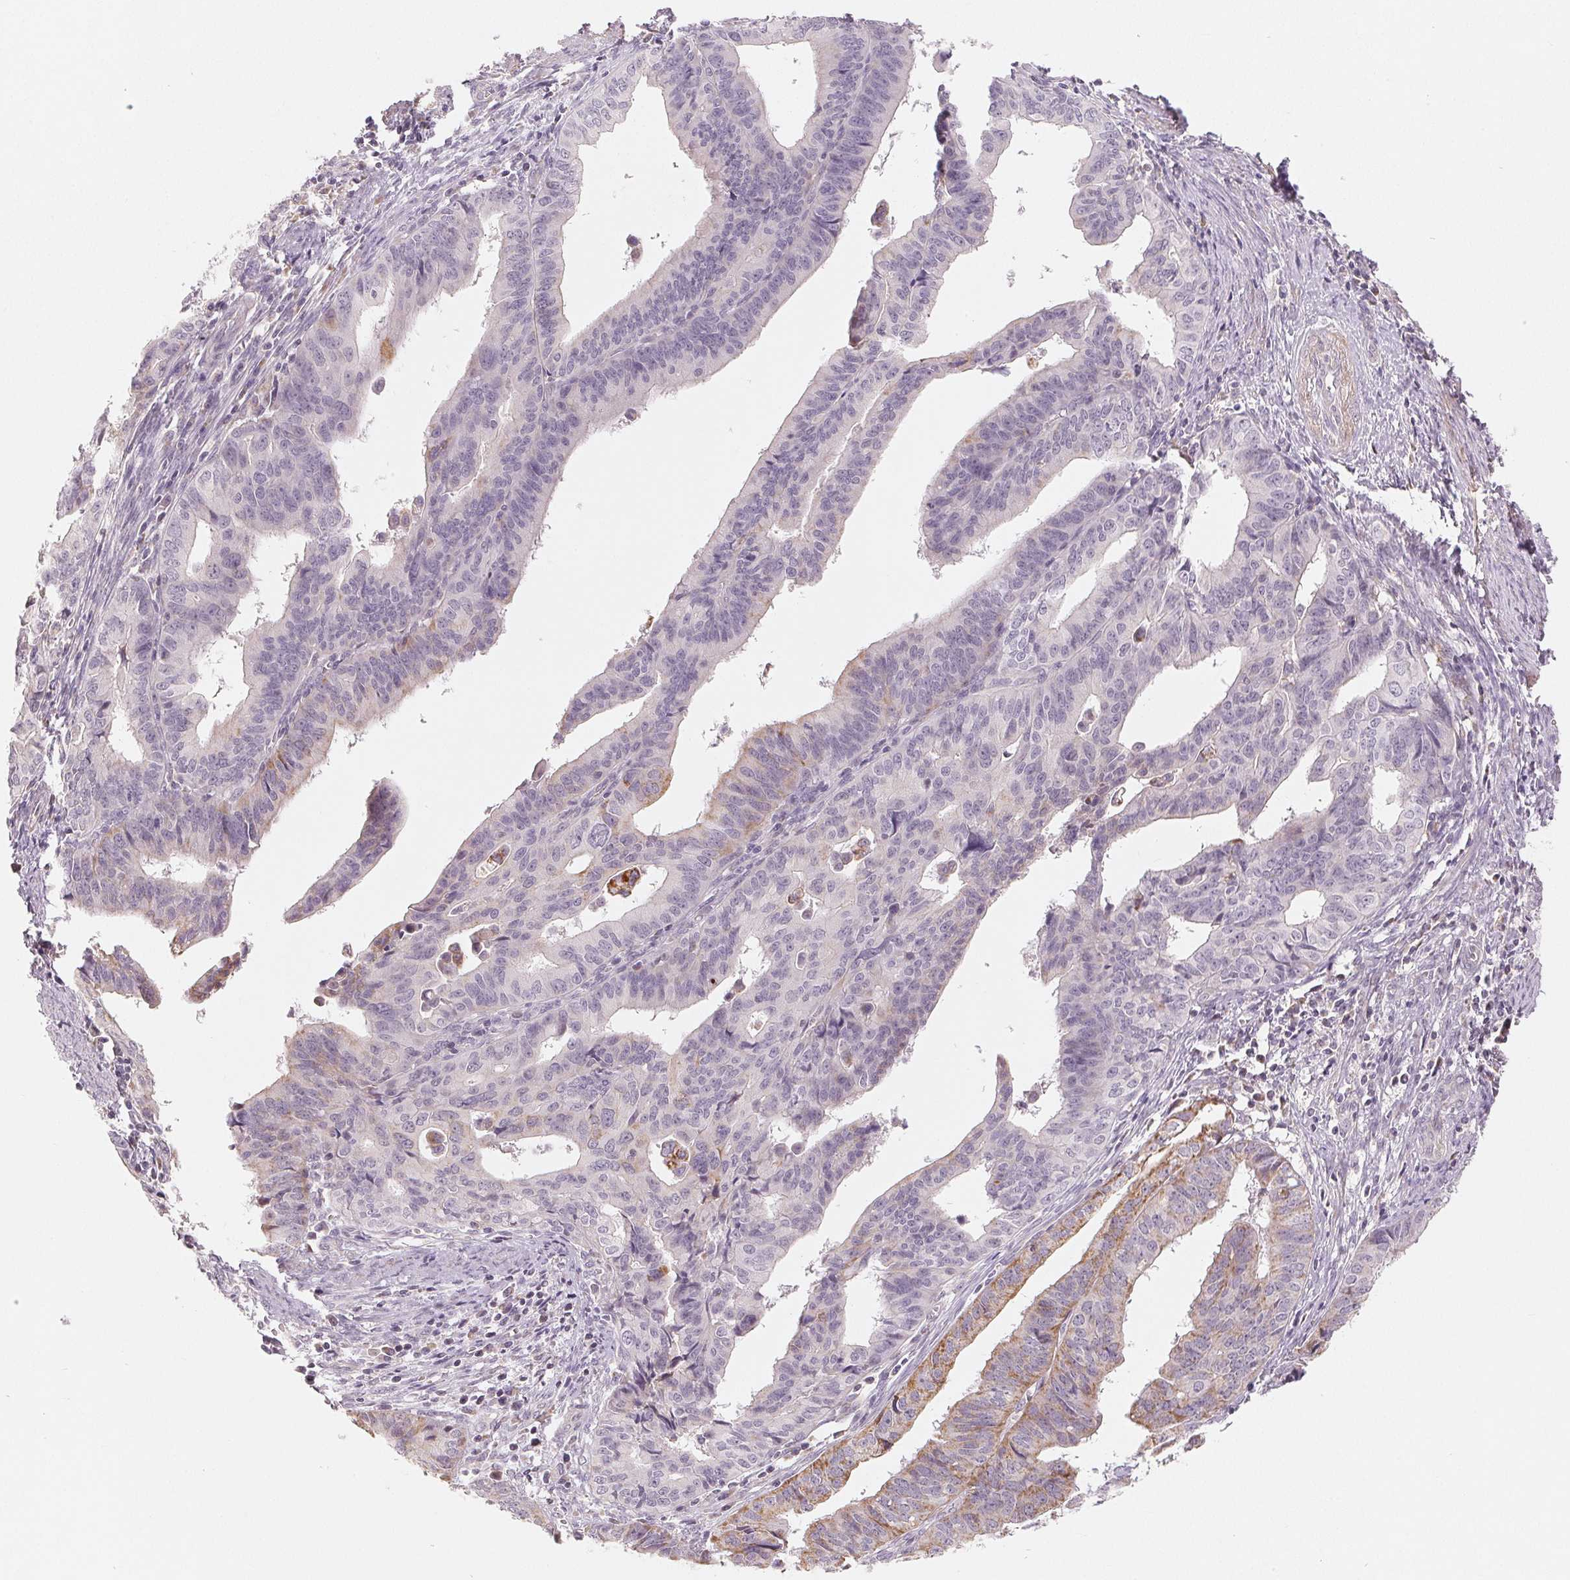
{"staining": {"intensity": "moderate", "quantity": "<25%", "location": "cytoplasmic/membranous"}, "tissue": "endometrial cancer", "cell_type": "Tumor cells", "image_type": "cancer", "snomed": [{"axis": "morphology", "description": "Adenocarcinoma, NOS"}, {"axis": "topography", "description": "Endometrium"}], "caption": "Immunohistochemical staining of human endometrial cancer exhibits low levels of moderate cytoplasmic/membranous protein expression in about <25% of tumor cells.", "gene": "GHITM", "patient": {"sex": "female", "age": 65}}